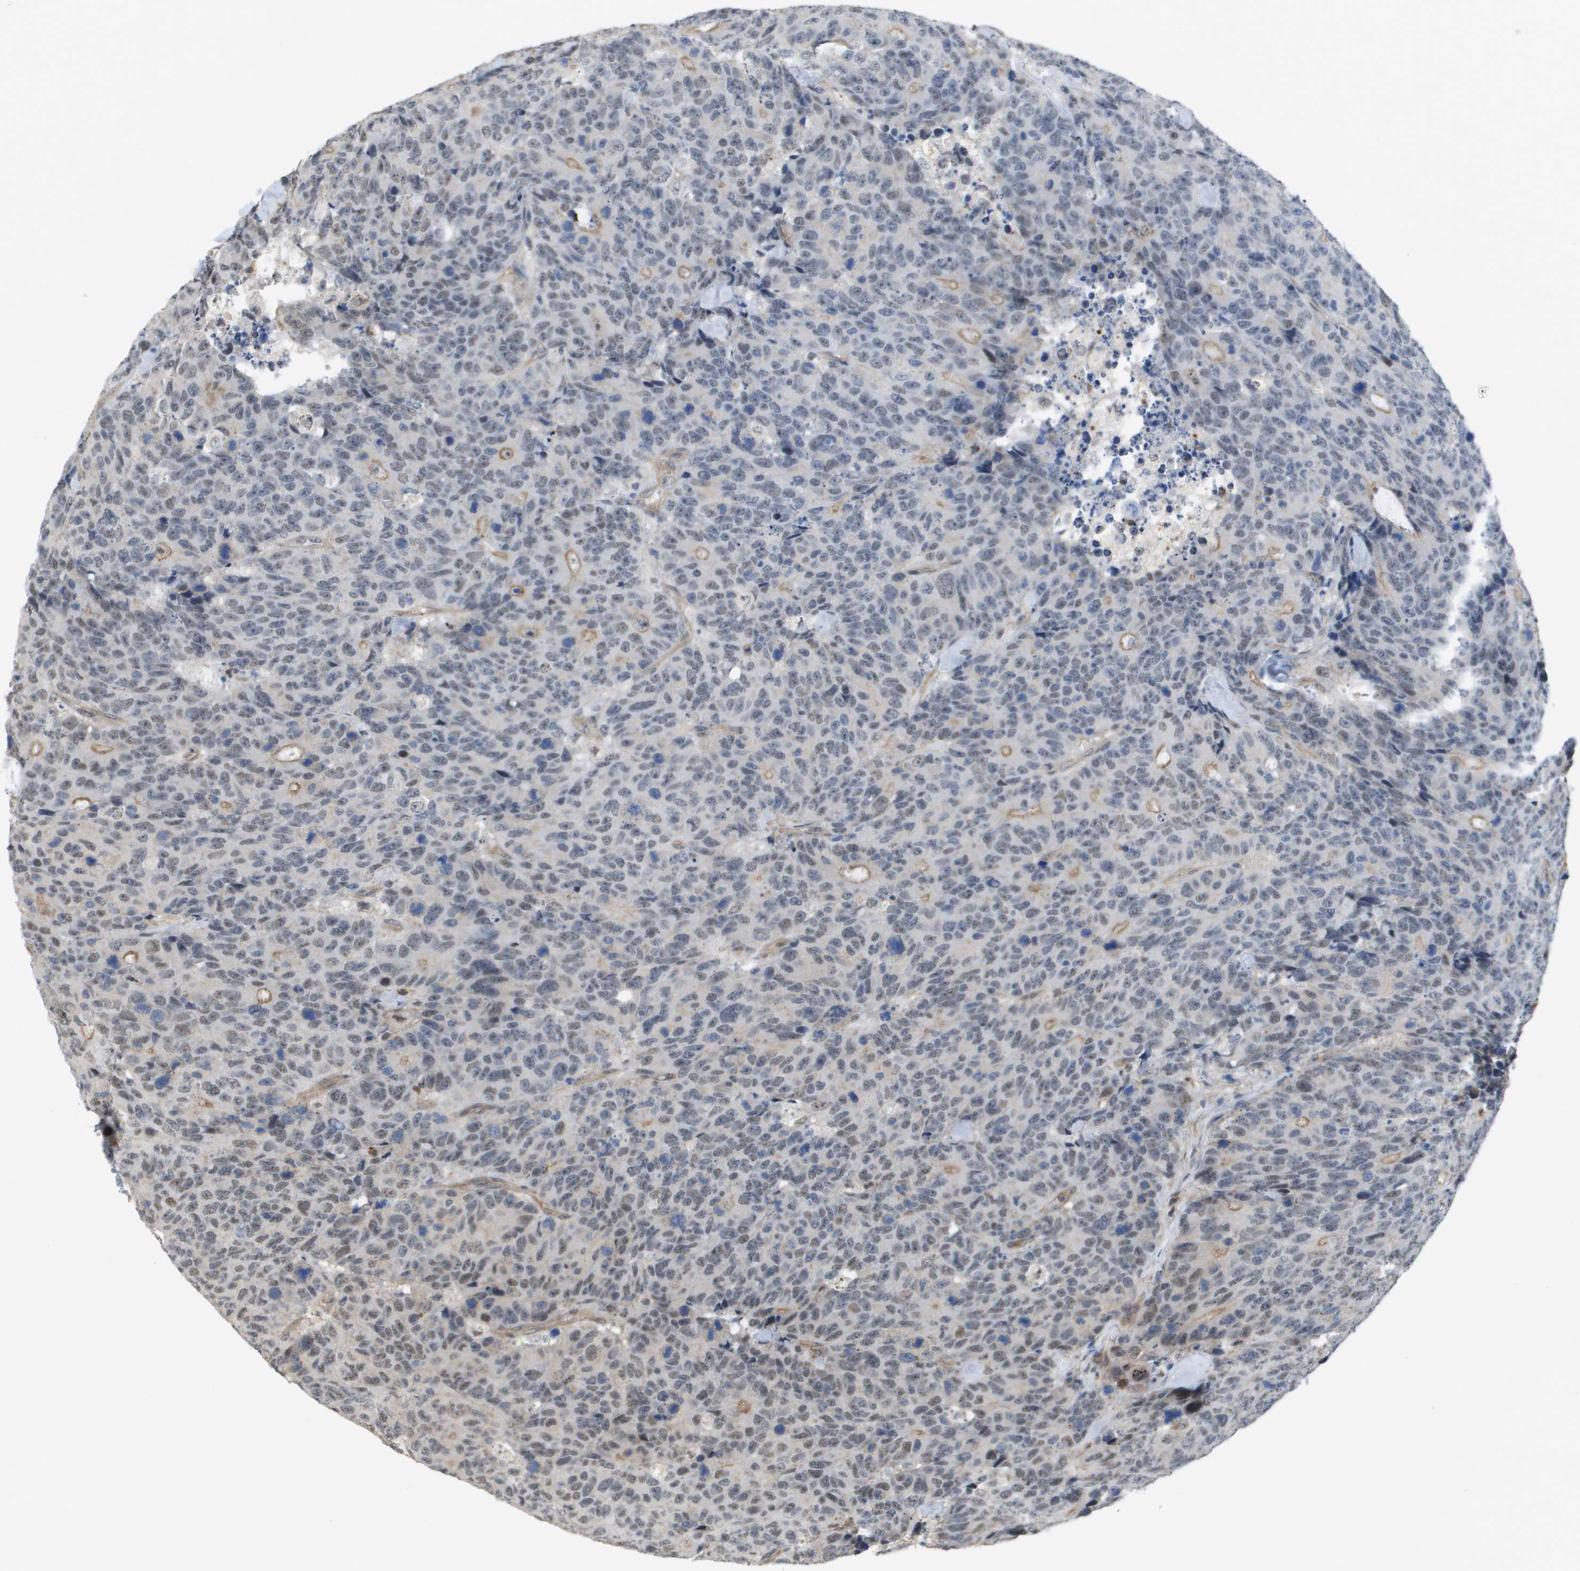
{"staining": {"intensity": "weak", "quantity": "<25%", "location": "nuclear"}, "tissue": "colorectal cancer", "cell_type": "Tumor cells", "image_type": "cancer", "snomed": [{"axis": "morphology", "description": "Adenocarcinoma, NOS"}, {"axis": "topography", "description": "Colon"}], "caption": "DAB (3,3'-diaminobenzidine) immunohistochemical staining of human colorectal cancer (adenocarcinoma) exhibits no significant staining in tumor cells. (IHC, brightfield microscopy, high magnification).", "gene": "RNF112", "patient": {"sex": "female", "age": 86}}